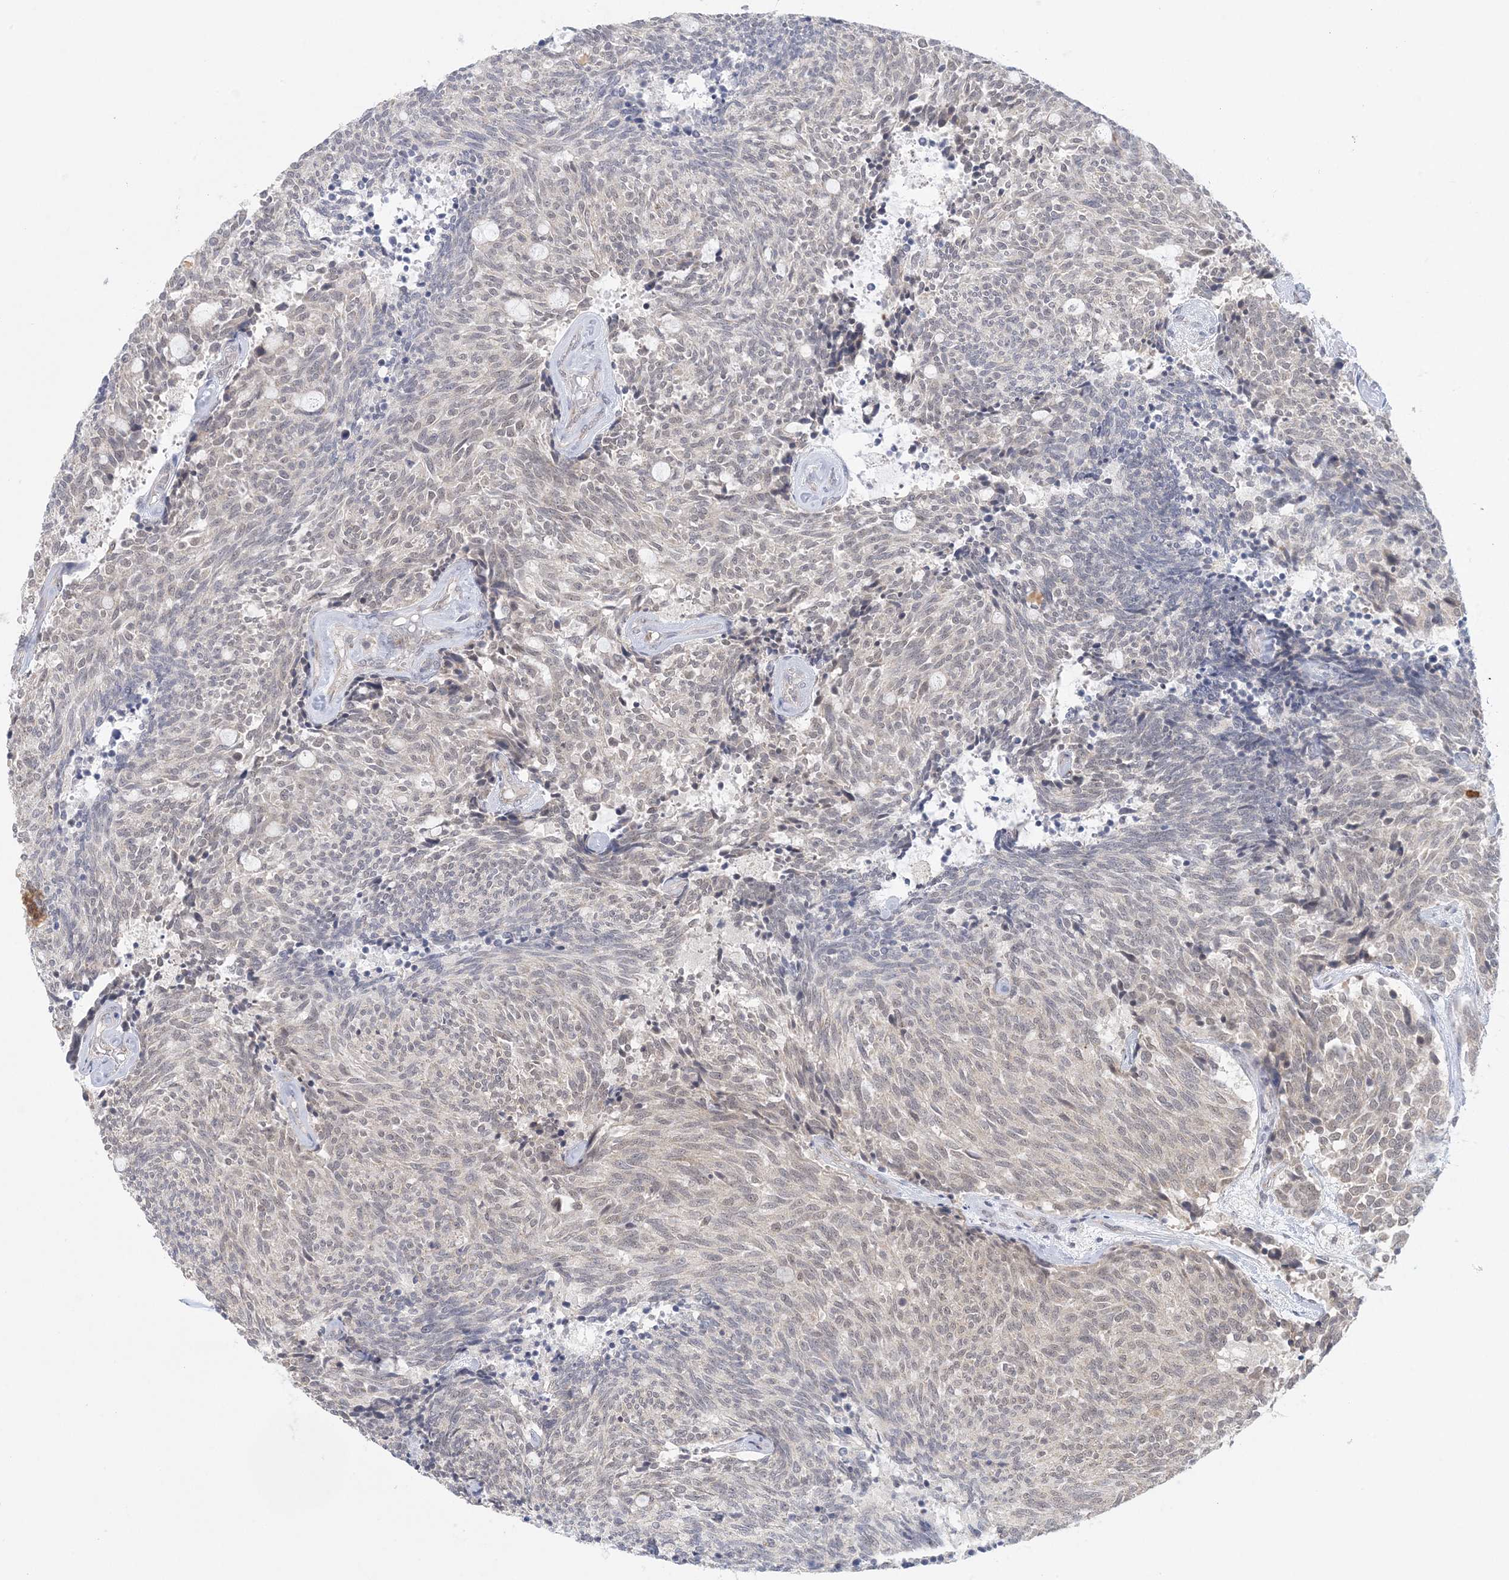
{"staining": {"intensity": "negative", "quantity": "none", "location": "none"}, "tissue": "carcinoid", "cell_type": "Tumor cells", "image_type": "cancer", "snomed": [{"axis": "morphology", "description": "Carcinoid, malignant, NOS"}, {"axis": "topography", "description": "Pancreas"}], "caption": "High magnification brightfield microscopy of carcinoid (malignant) stained with DAB (3,3'-diaminobenzidine) (brown) and counterstained with hematoxylin (blue): tumor cells show no significant staining. (DAB (3,3'-diaminobenzidine) immunohistochemistry, high magnification).", "gene": "TRMT10C", "patient": {"sex": "female", "age": 54}}